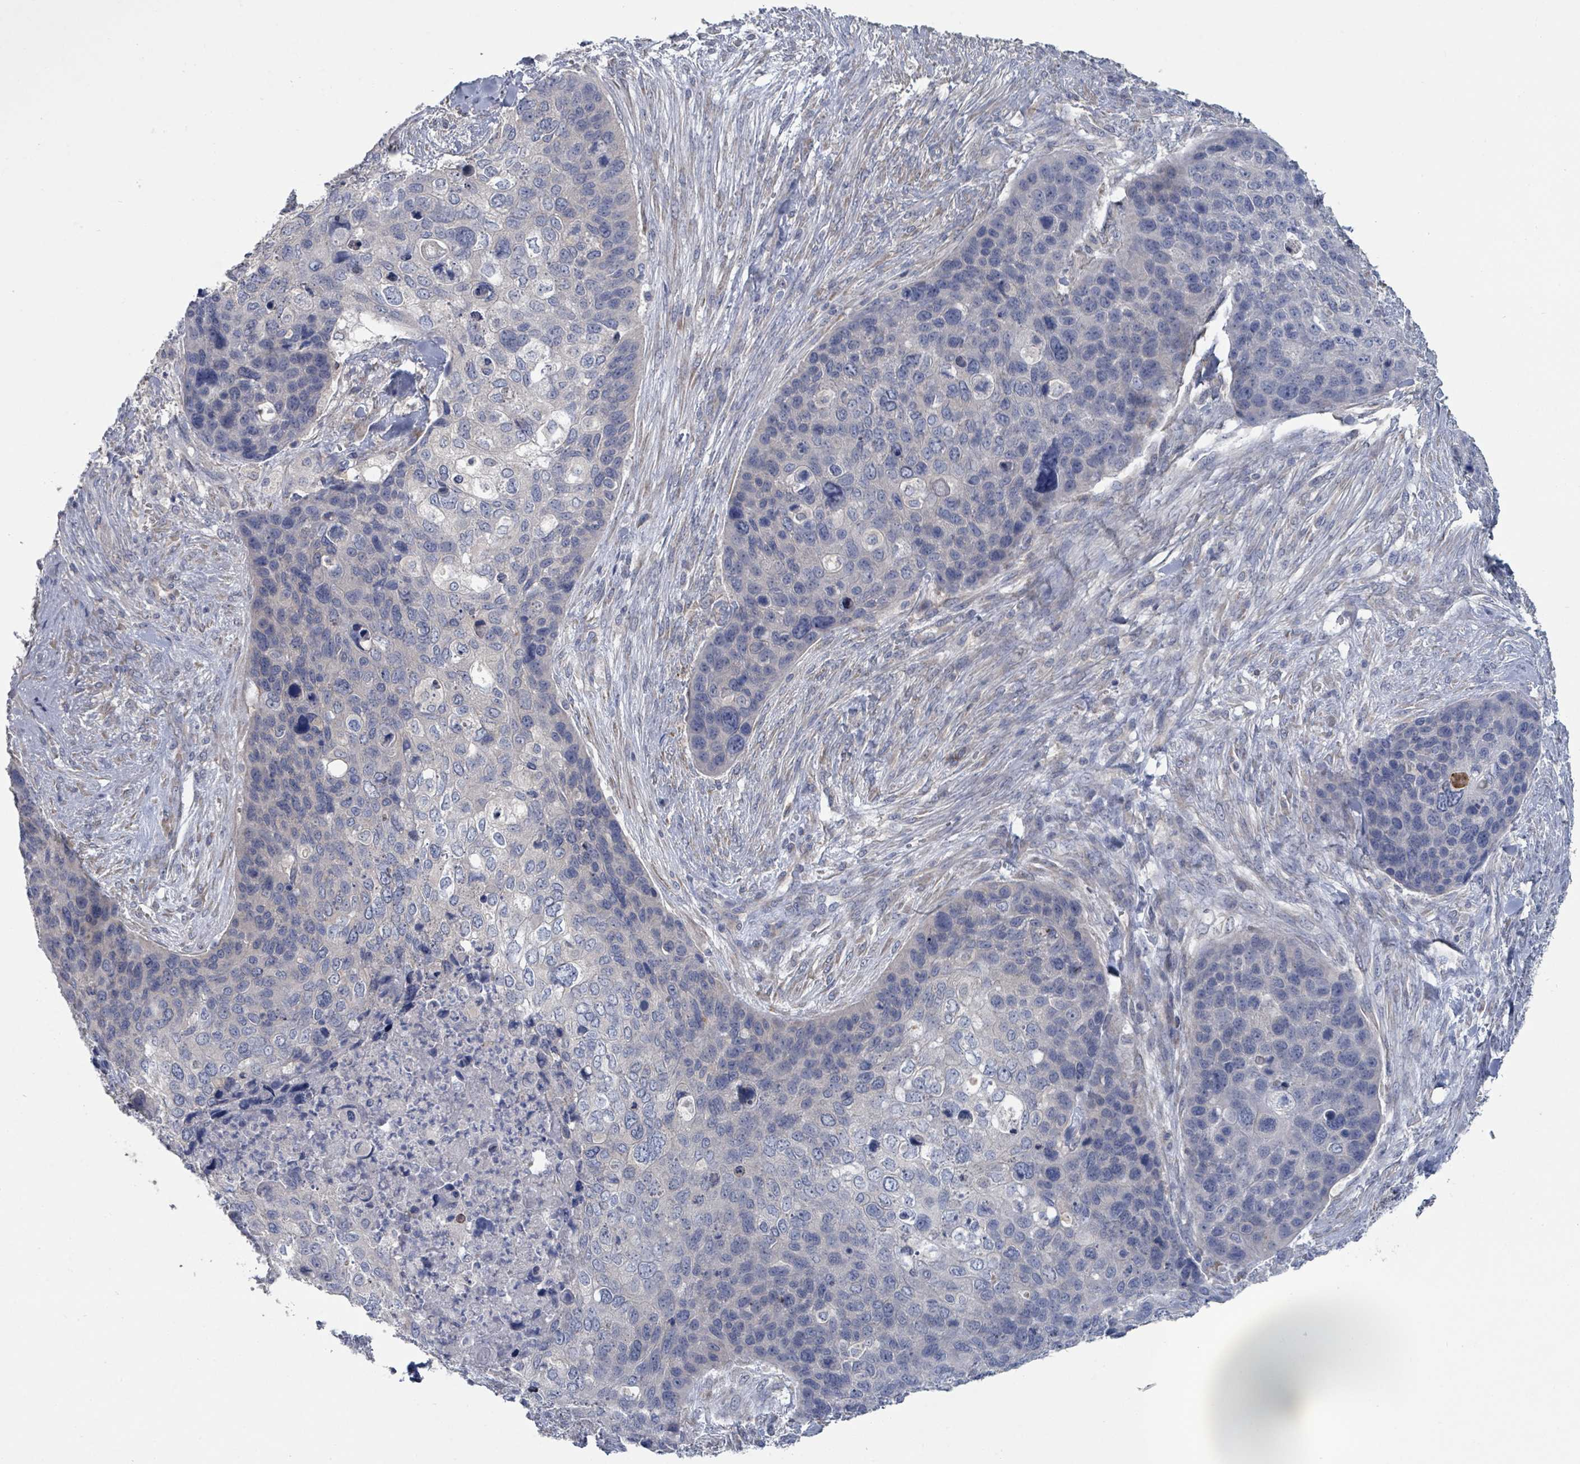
{"staining": {"intensity": "negative", "quantity": "none", "location": "none"}, "tissue": "skin cancer", "cell_type": "Tumor cells", "image_type": "cancer", "snomed": [{"axis": "morphology", "description": "Basal cell carcinoma"}, {"axis": "topography", "description": "Skin"}], "caption": "Immunohistochemistry (IHC) photomicrograph of basal cell carcinoma (skin) stained for a protein (brown), which reveals no positivity in tumor cells.", "gene": "SLC9A7", "patient": {"sex": "female", "age": 74}}